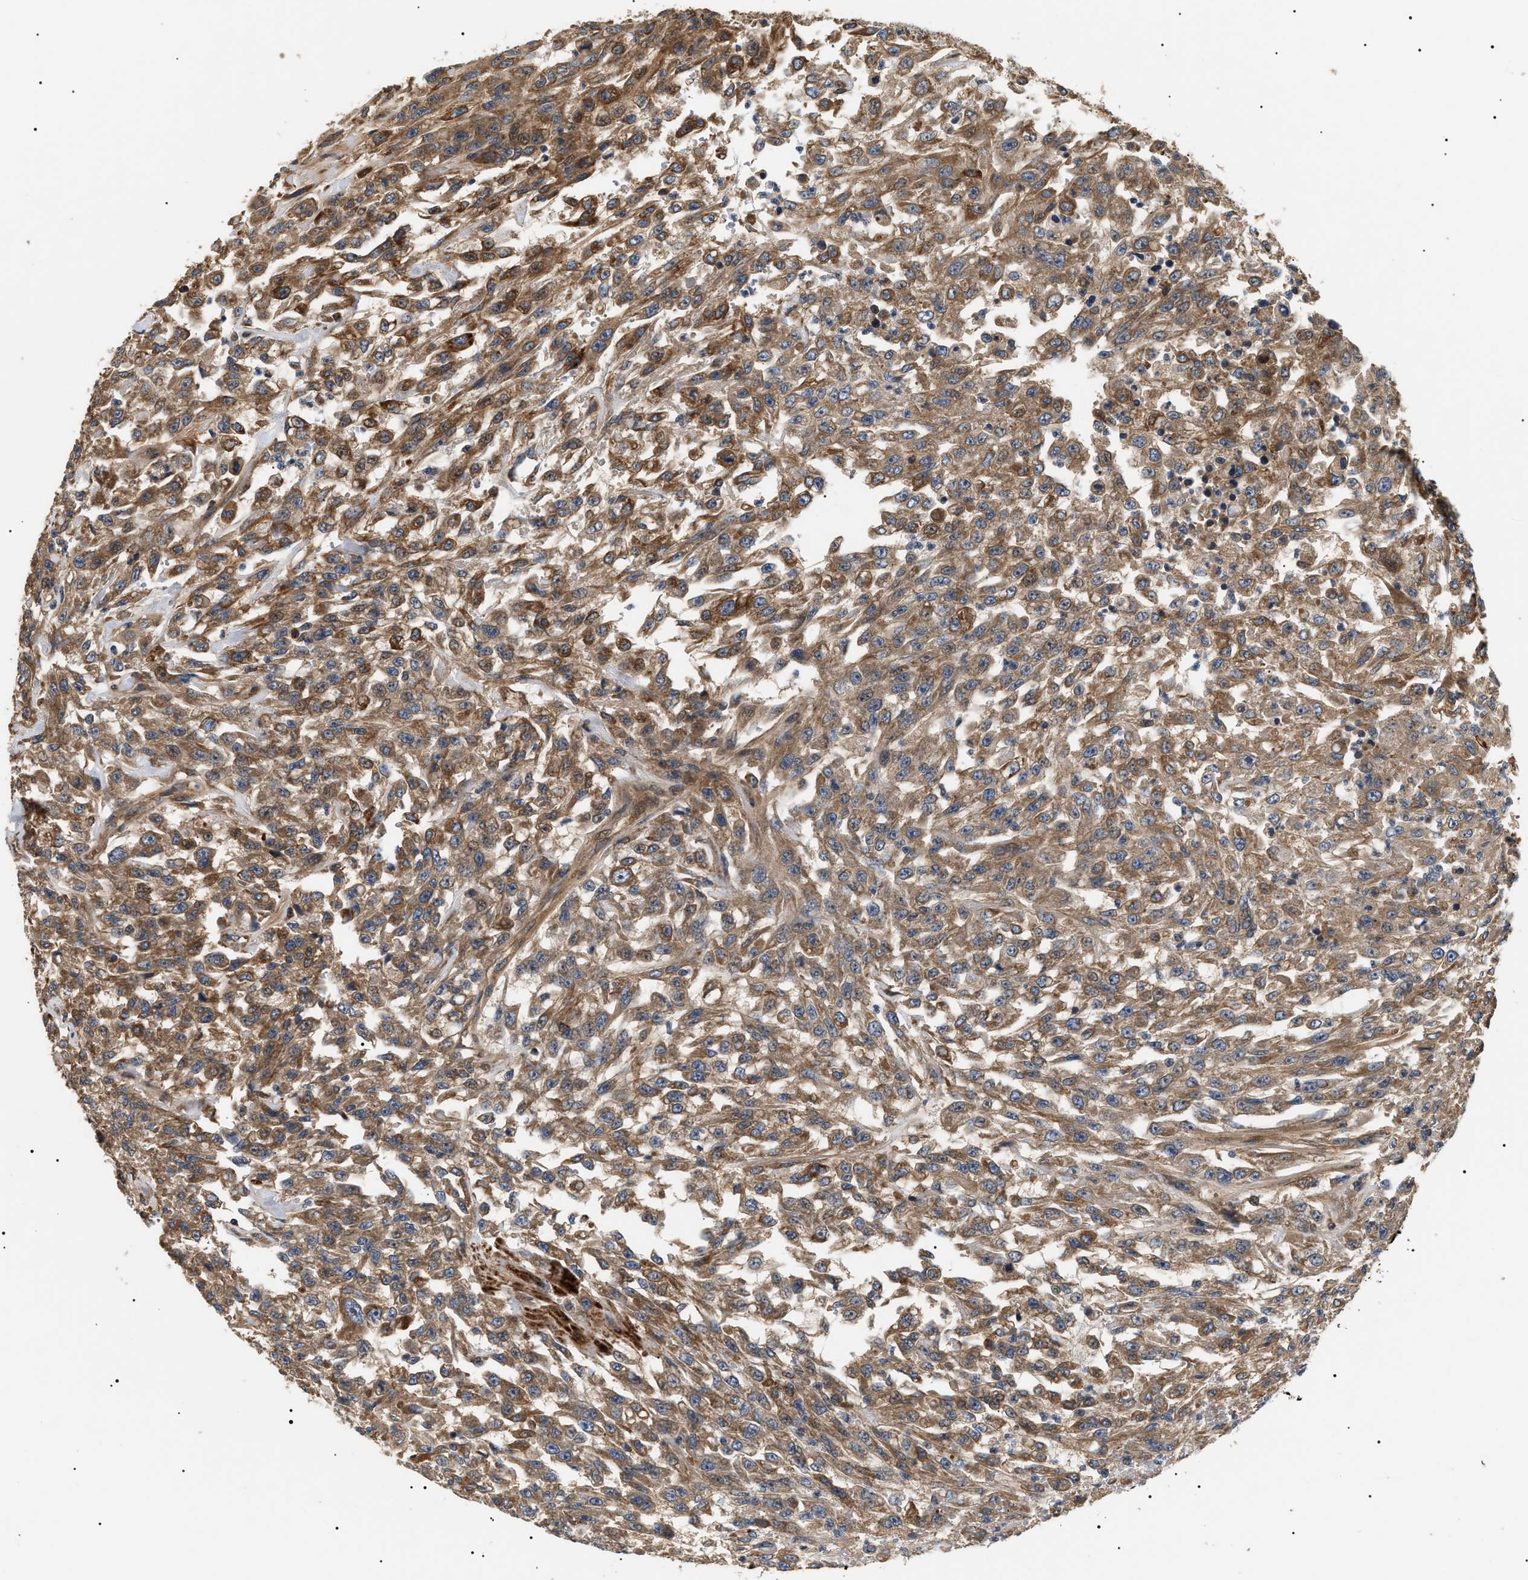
{"staining": {"intensity": "moderate", "quantity": ">75%", "location": "cytoplasmic/membranous"}, "tissue": "urothelial cancer", "cell_type": "Tumor cells", "image_type": "cancer", "snomed": [{"axis": "morphology", "description": "Urothelial carcinoma, High grade"}, {"axis": "topography", "description": "Urinary bladder"}], "caption": "Protein staining of high-grade urothelial carcinoma tissue shows moderate cytoplasmic/membranous positivity in approximately >75% of tumor cells.", "gene": "ZBTB26", "patient": {"sex": "male", "age": 46}}